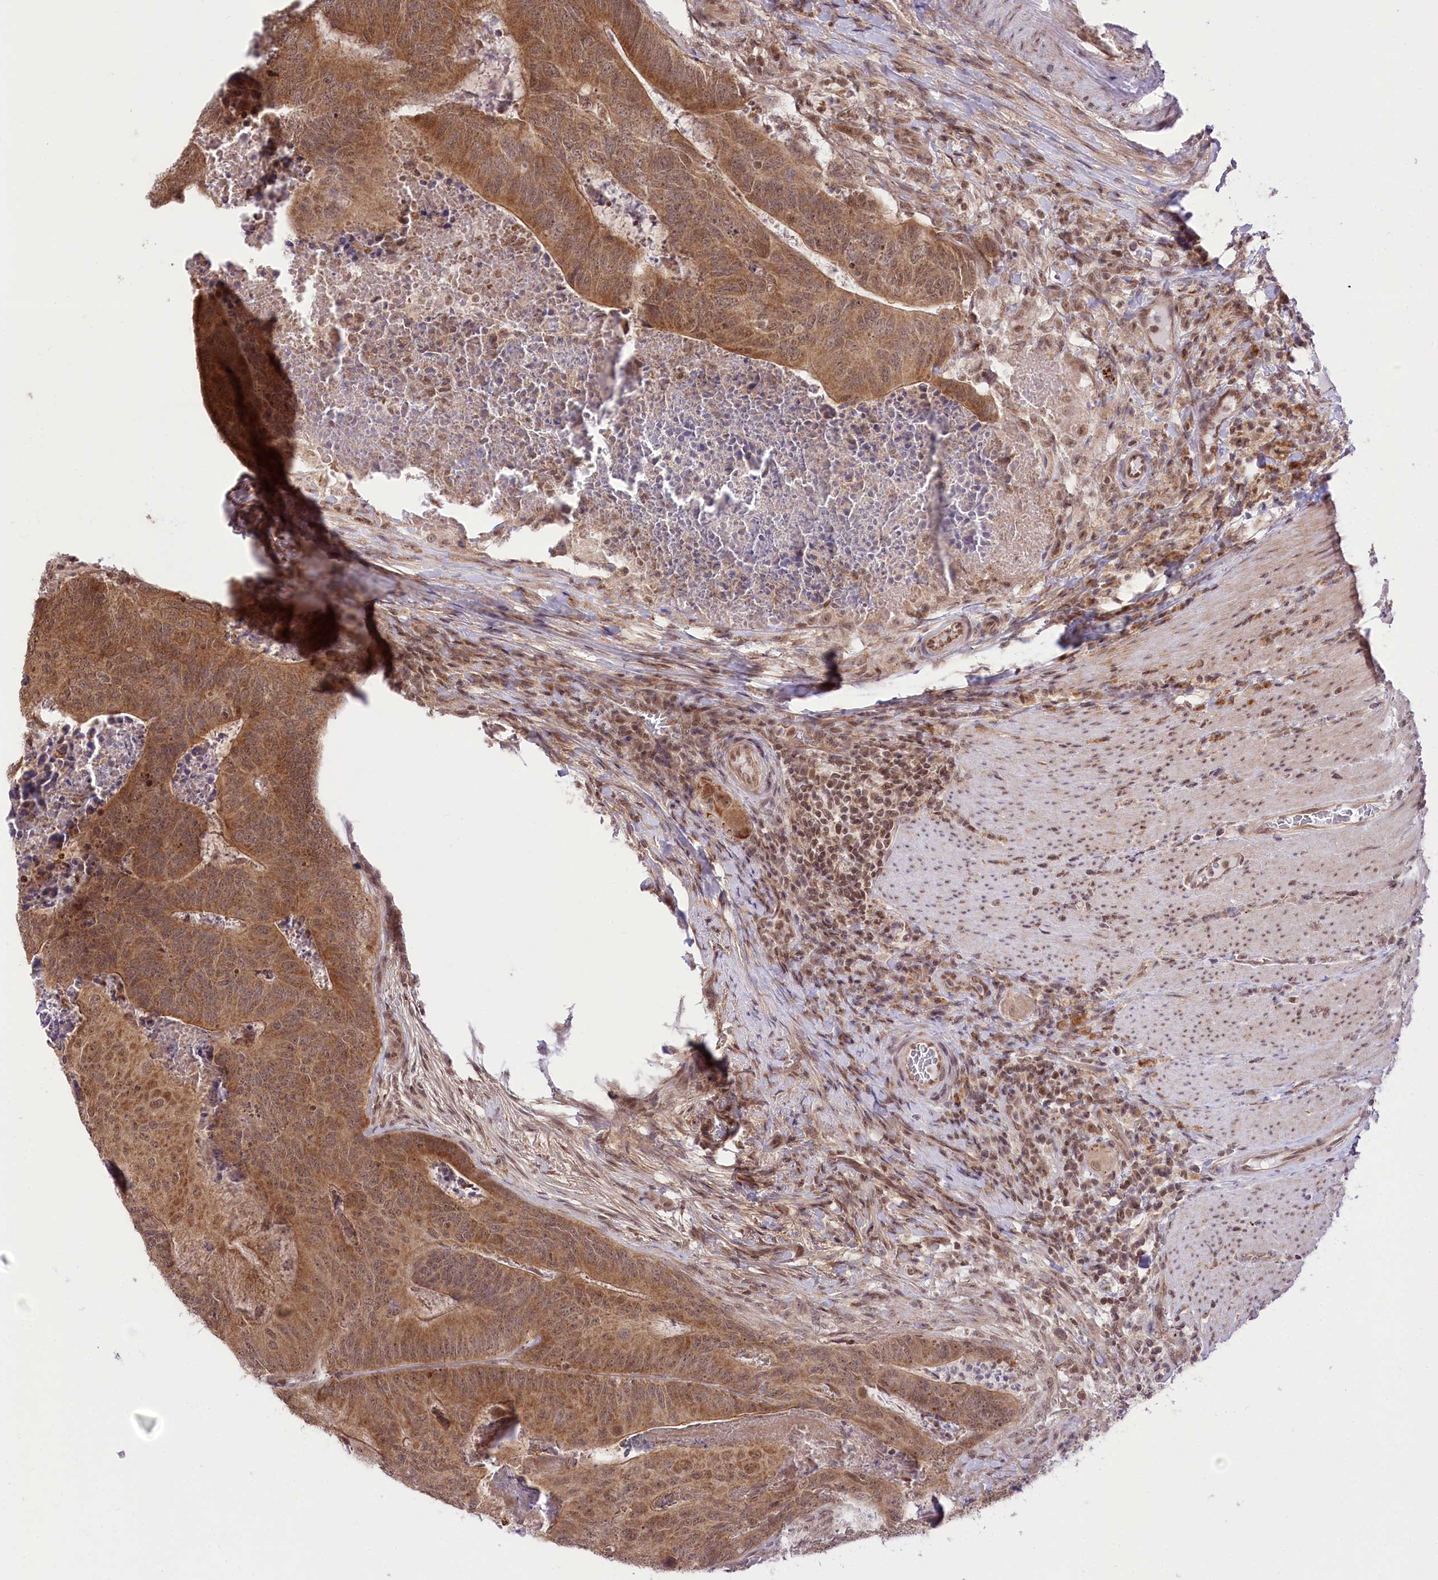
{"staining": {"intensity": "moderate", "quantity": ">75%", "location": "cytoplasmic/membranous"}, "tissue": "colorectal cancer", "cell_type": "Tumor cells", "image_type": "cancer", "snomed": [{"axis": "morphology", "description": "Adenocarcinoma, NOS"}, {"axis": "topography", "description": "Colon"}], "caption": "Tumor cells display medium levels of moderate cytoplasmic/membranous staining in approximately >75% of cells in colorectal adenocarcinoma.", "gene": "ZMAT2", "patient": {"sex": "female", "age": 67}}